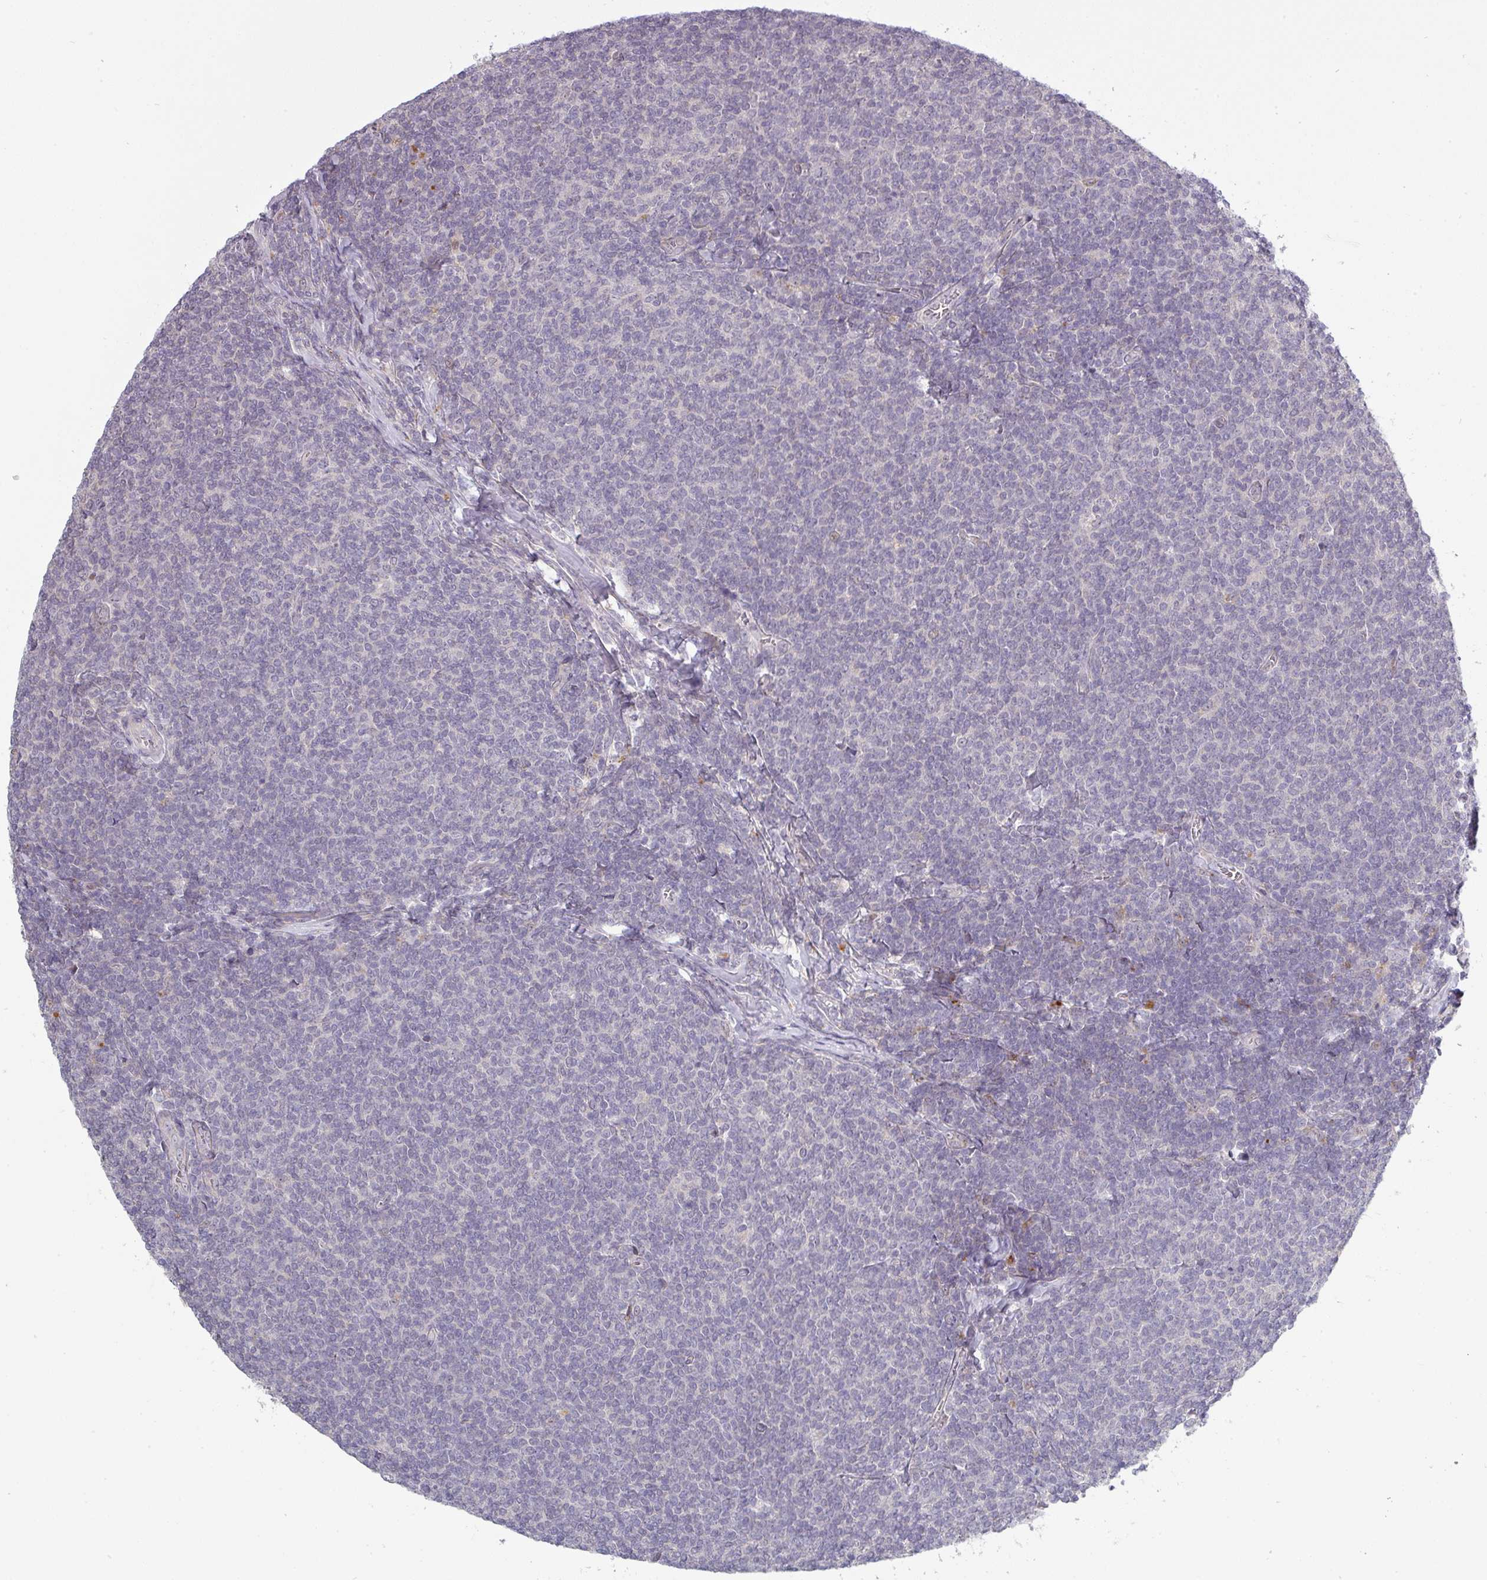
{"staining": {"intensity": "negative", "quantity": "none", "location": "none"}, "tissue": "lymphoma", "cell_type": "Tumor cells", "image_type": "cancer", "snomed": [{"axis": "morphology", "description": "Malignant lymphoma, non-Hodgkin's type, Low grade"}, {"axis": "topography", "description": "Lymph node"}], "caption": "Immunohistochemistry (IHC) photomicrograph of human low-grade malignant lymphoma, non-Hodgkin's type stained for a protein (brown), which displays no expression in tumor cells. (DAB (3,3'-diaminobenzidine) immunohistochemistry (IHC), high magnification).", "gene": "C2orf16", "patient": {"sex": "male", "age": 52}}